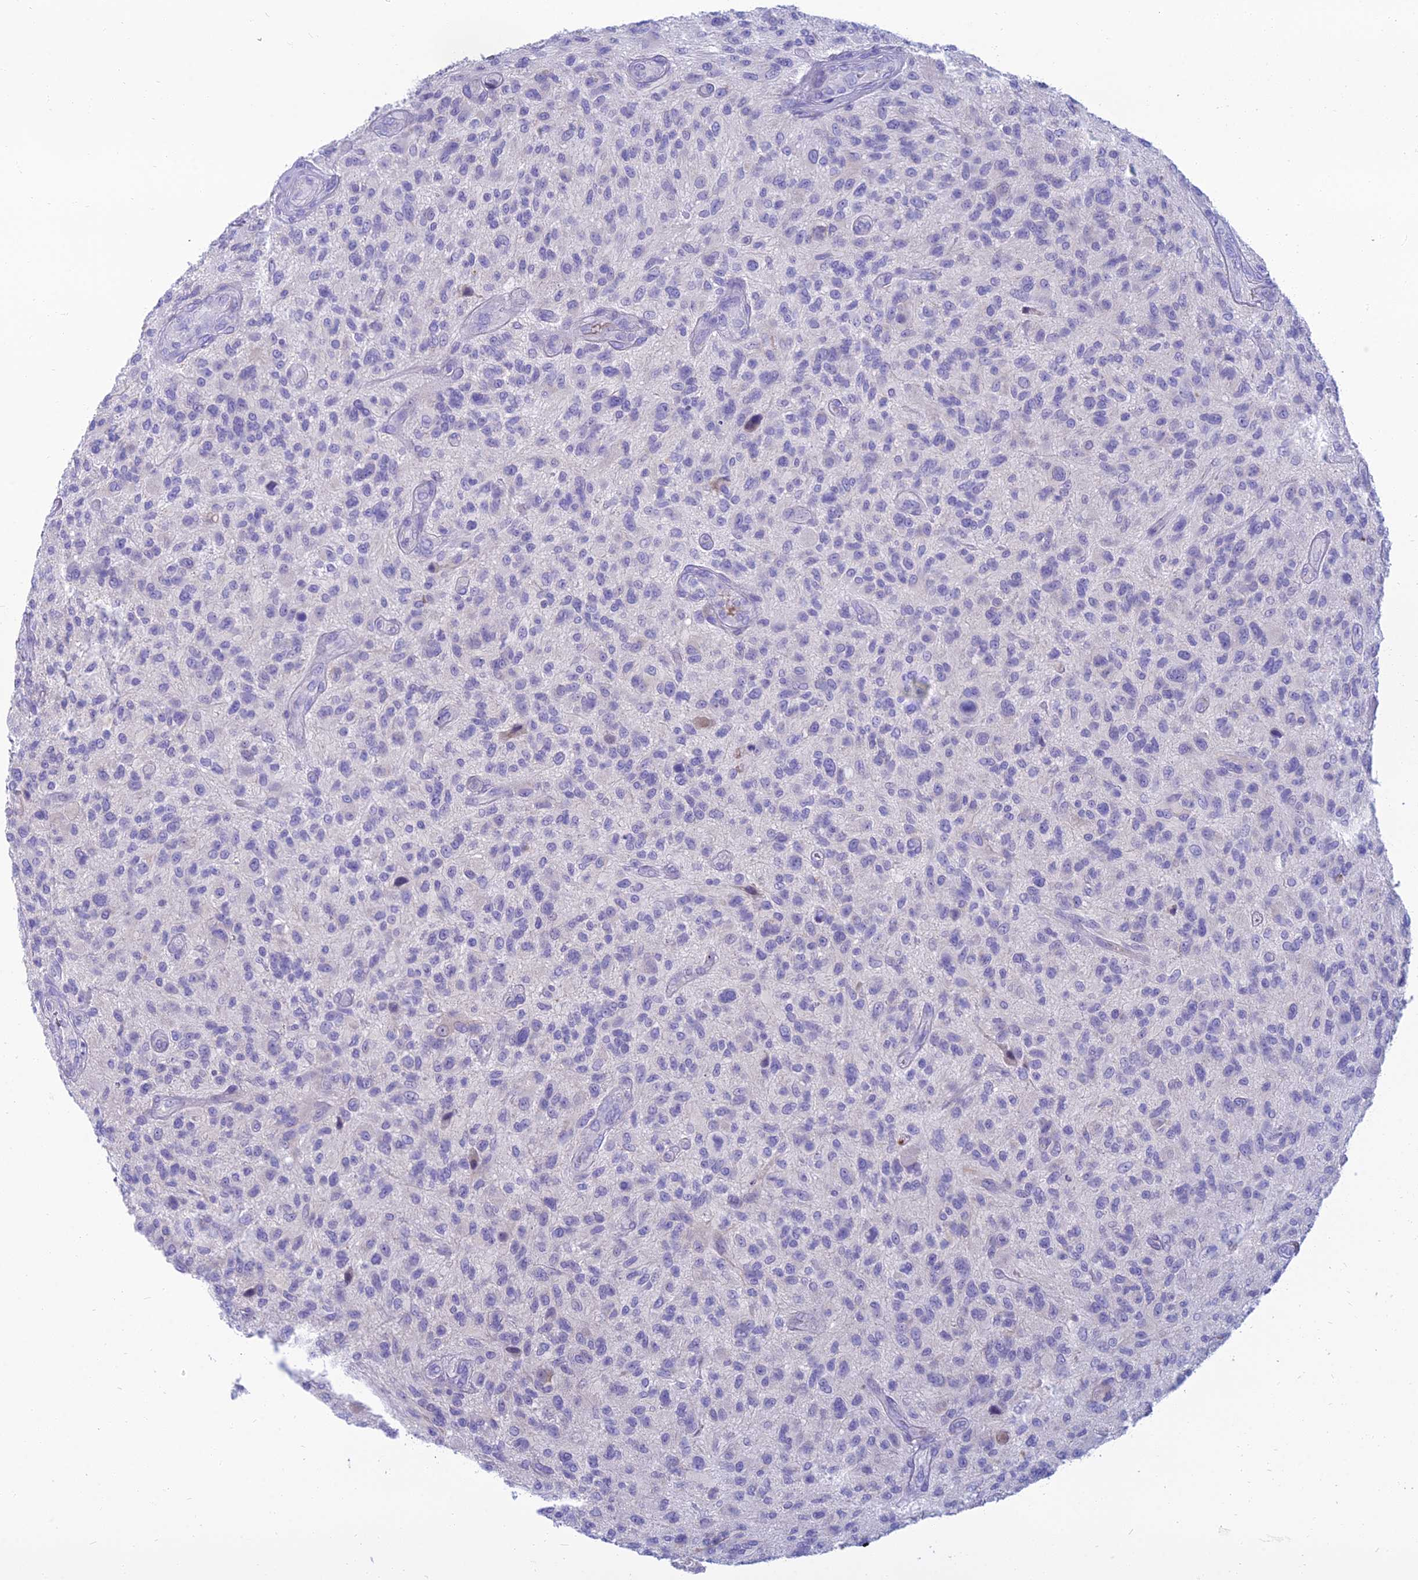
{"staining": {"intensity": "negative", "quantity": "none", "location": "none"}, "tissue": "glioma", "cell_type": "Tumor cells", "image_type": "cancer", "snomed": [{"axis": "morphology", "description": "Glioma, malignant, High grade"}, {"axis": "topography", "description": "Brain"}], "caption": "DAB immunohistochemical staining of human glioma exhibits no significant expression in tumor cells.", "gene": "SPTLC3", "patient": {"sex": "male", "age": 47}}